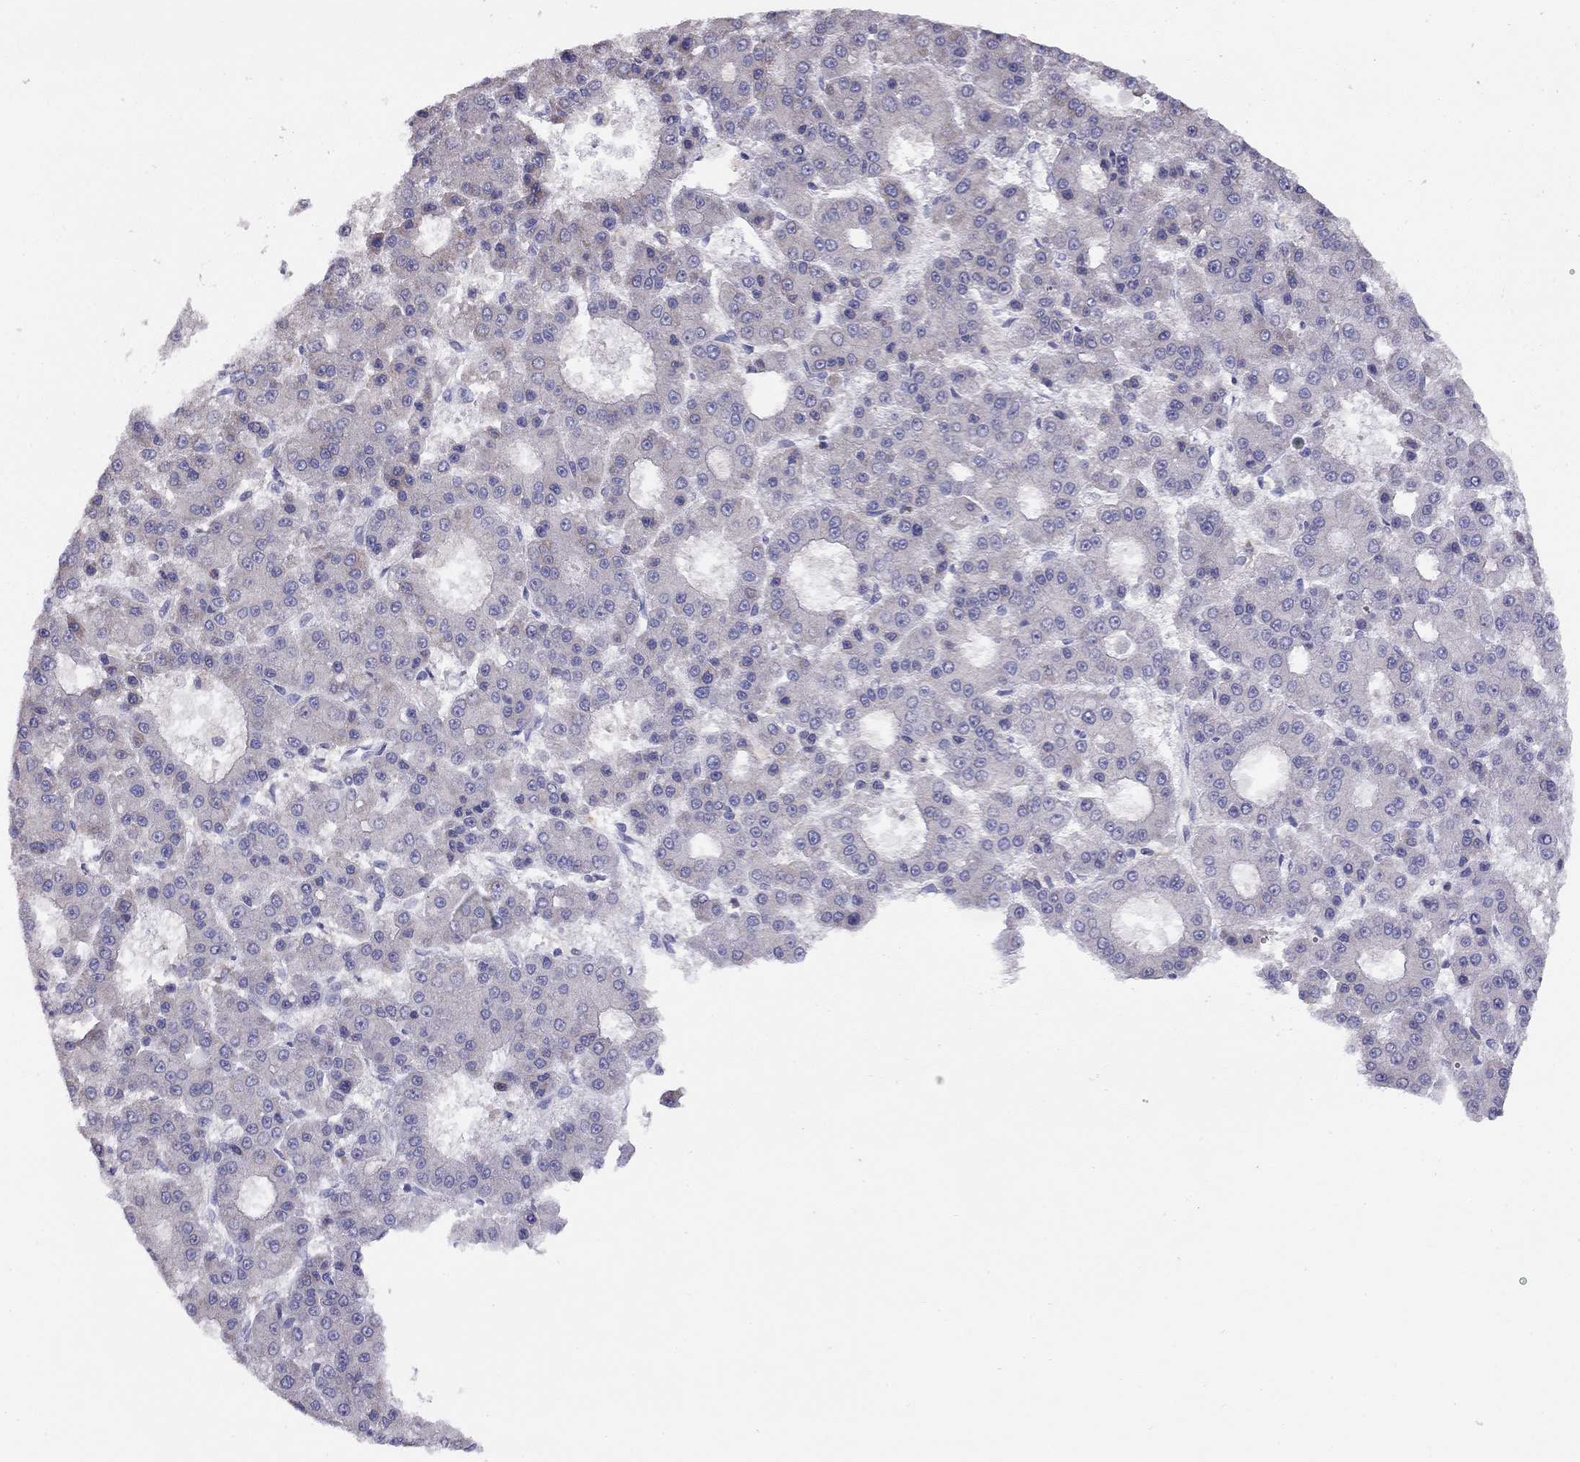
{"staining": {"intensity": "negative", "quantity": "none", "location": "none"}, "tissue": "liver cancer", "cell_type": "Tumor cells", "image_type": "cancer", "snomed": [{"axis": "morphology", "description": "Carcinoma, Hepatocellular, NOS"}, {"axis": "topography", "description": "Liver"}], "caption": "An immunohistochemistry image of liver cancer is shown. There is no staining in tumor cells of liver cancer.", "gene": "CITED1", "patient": {"sex": "male", "age": 70}}